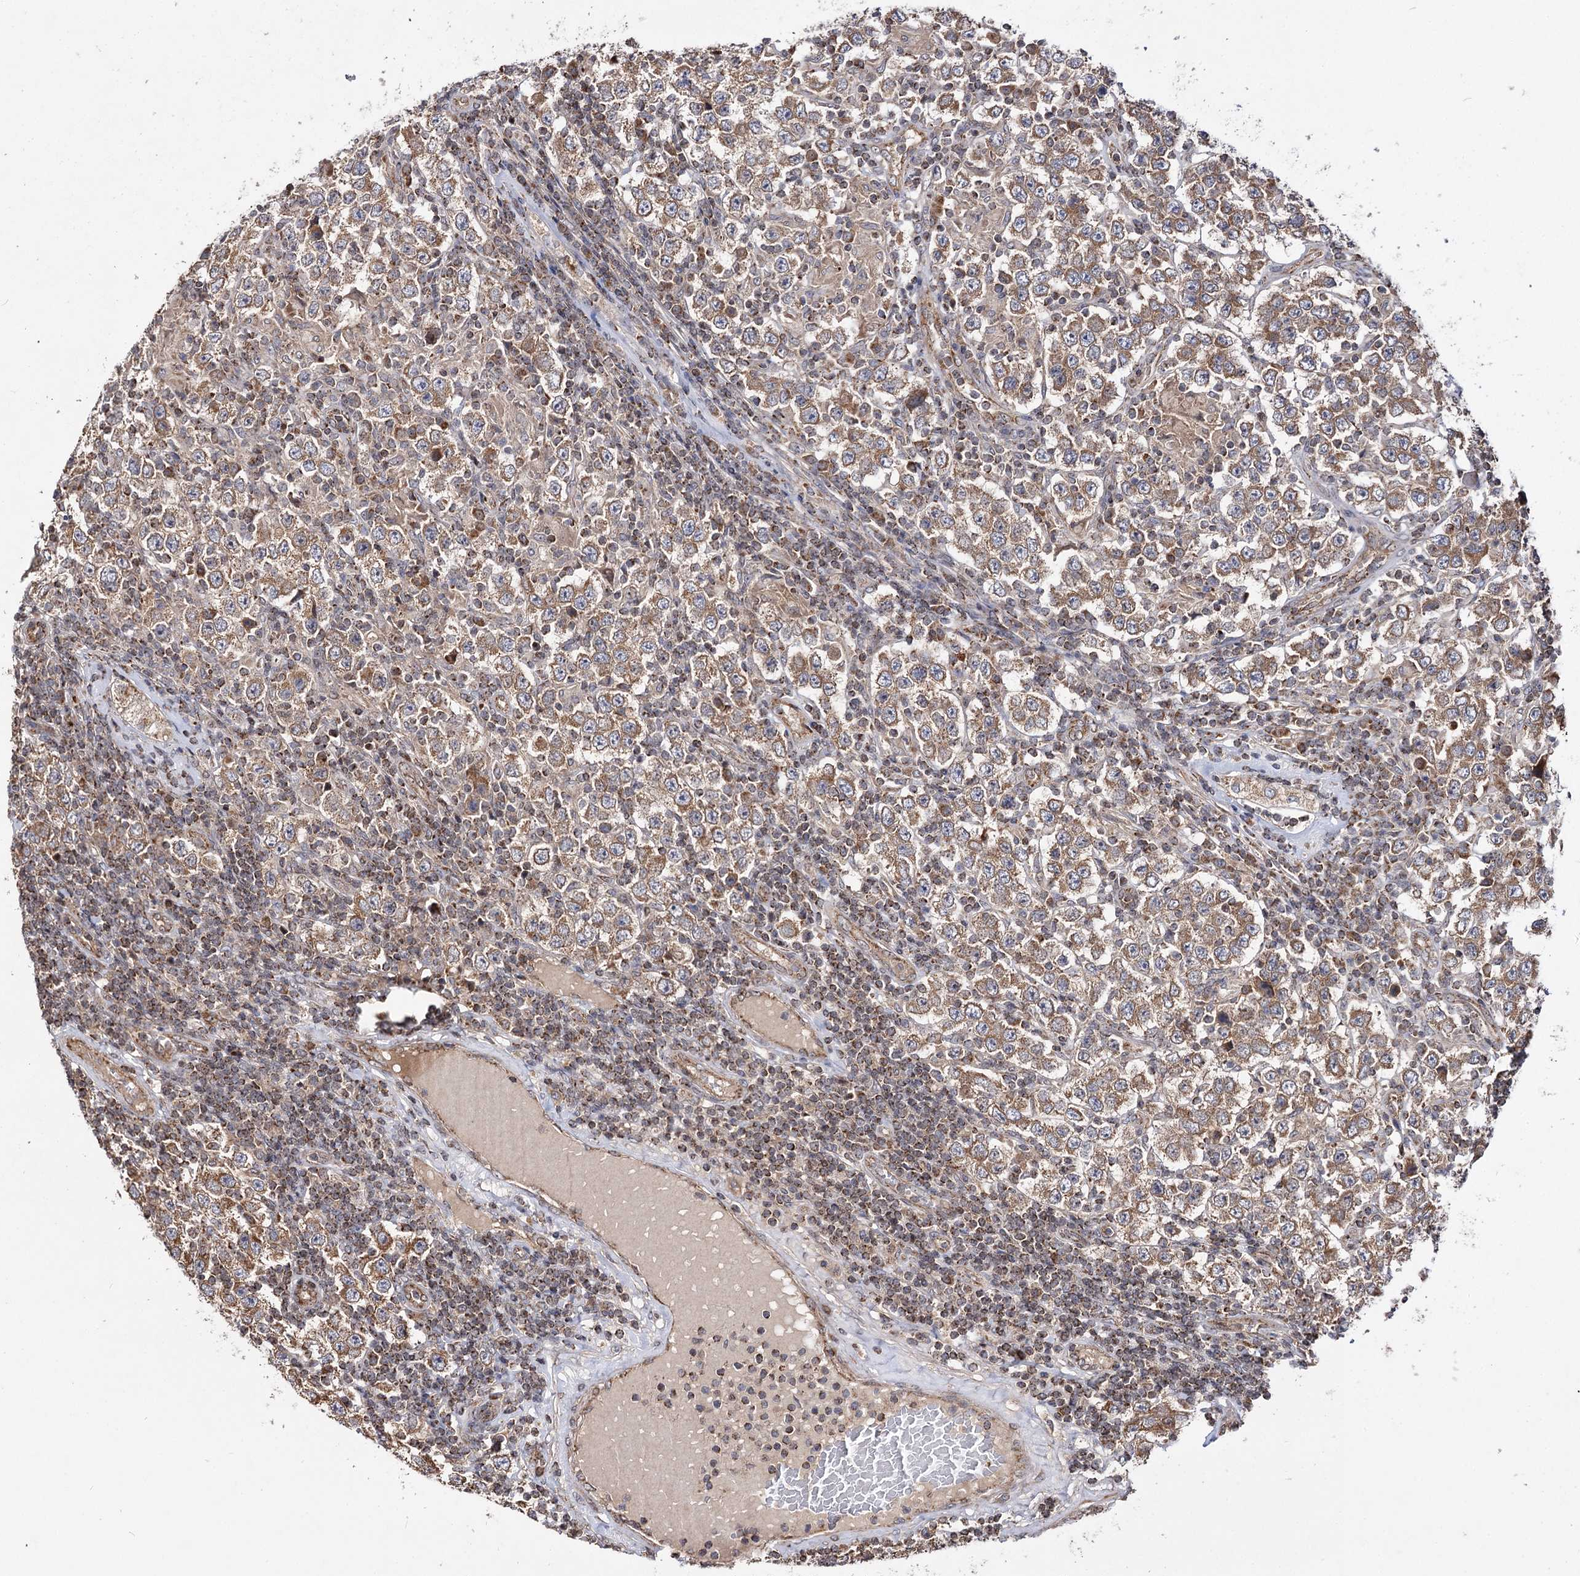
{"staining": {"intensity": "moderate", "quantity": ">75%", "location": "cytoplasmic/membranous"}, "tissue": "testis cancer", "cell_type": "Tumor cells", "image_type": "cancer", "snomed": [{"axis": "morphology", "description": "Normal tissue, NOS"}, {"axis": "morphology", "description": "Urothelial carcinoma, High grade"}, {"axis": "morphology", "description": "Seminoma, NOS"}, {"axis": "morphology", "description": "Carcinoma, Embryonal, NOS"}, {"axis": "topography", "description": "Urinary bladder"}, {"axis": "topography", "description": "Testis"}], "caption": "Brown immunohistochemical staining in testis seminoma demonstrates moderate cytoplasmic/membranous staining in approximately >75% of tumor cells. The protein is stained brown, and the nuclei are stained in blue (DAB (3,3'-diaminobenzidine) IHC with brightfield microscopy, high magnification).", "gene": "CEP76", "patient": {"sex": "male", "age": 41}}